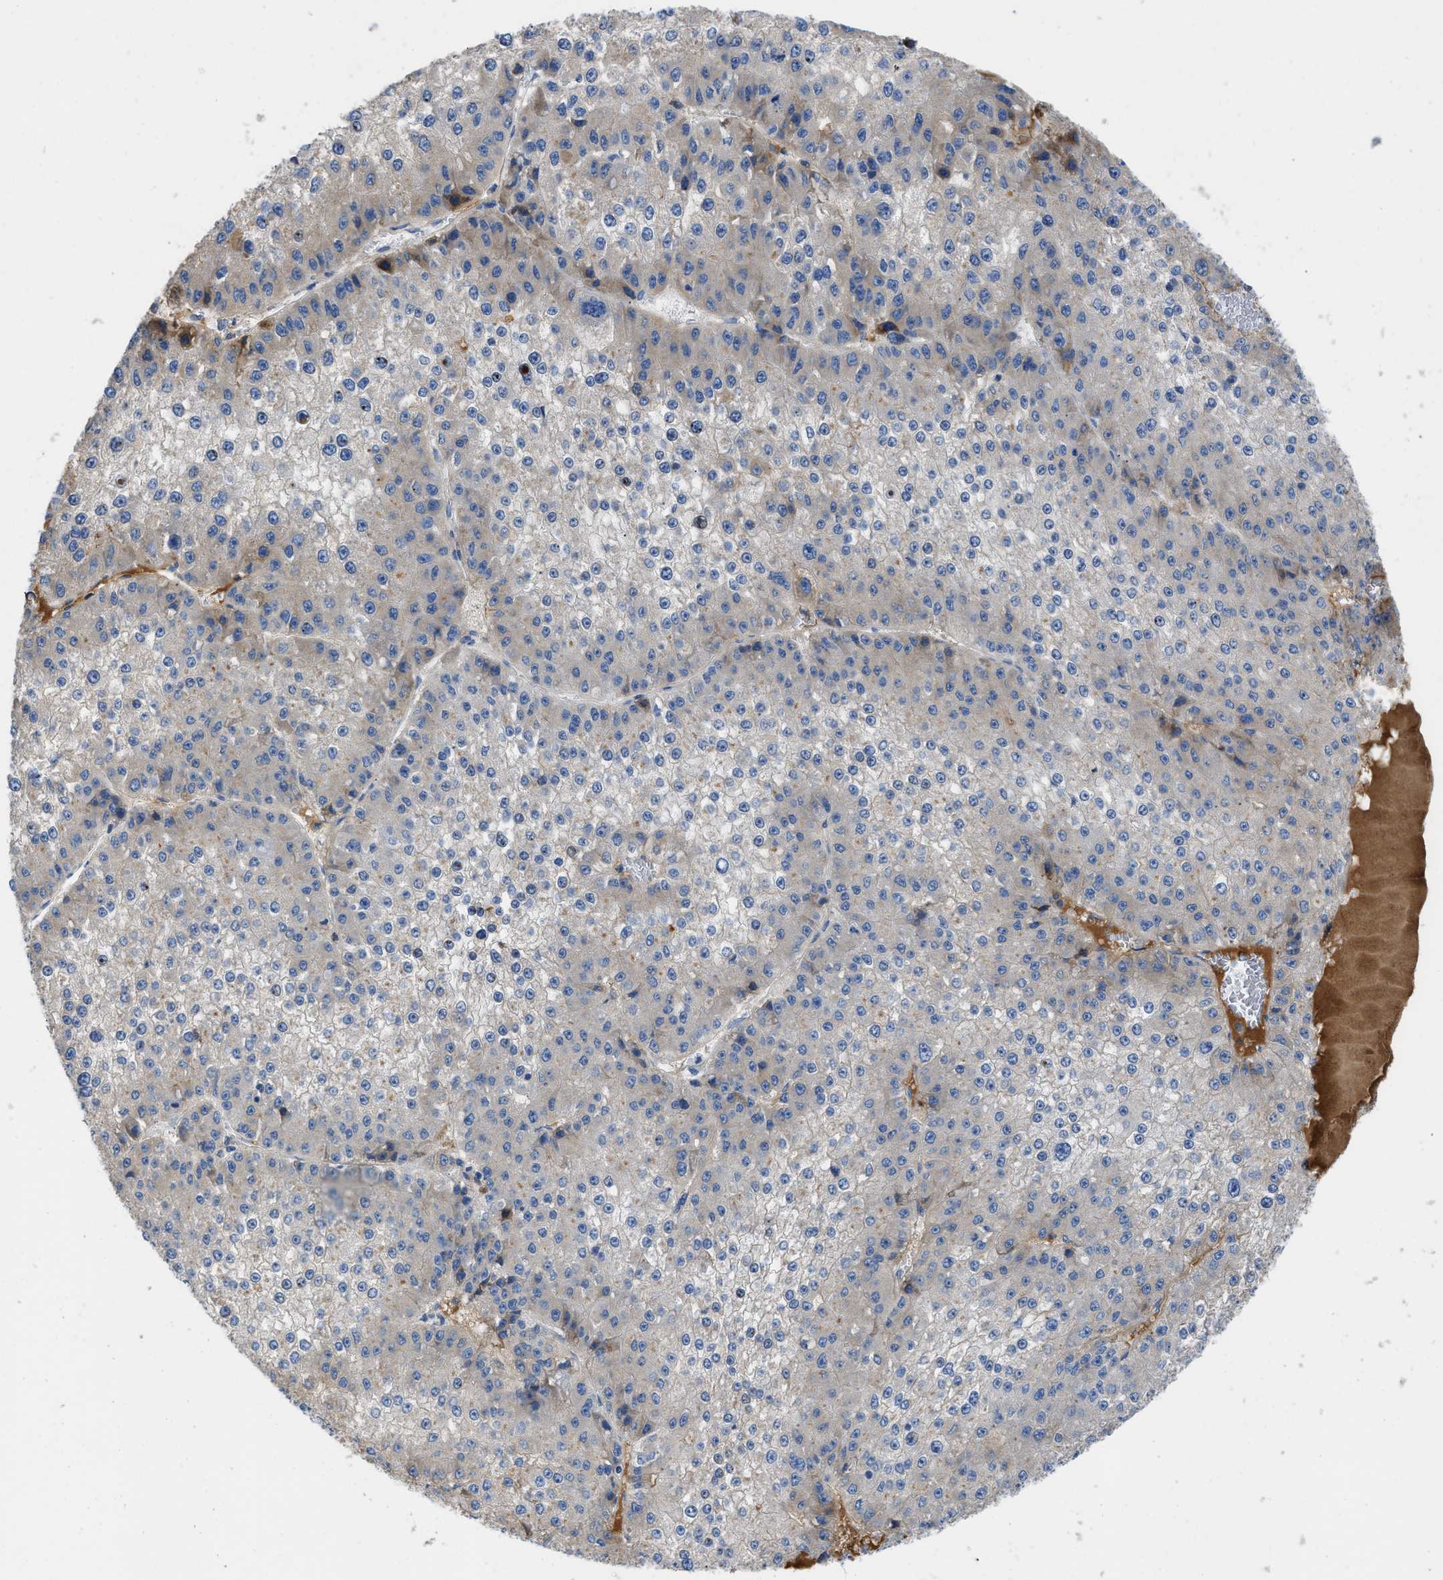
{"staining": {"intensity": "moderate", "quantity": "<25%", "location": "cytoplasmic/membranous"}, "tissue": "liver cancer", "cell_type": "Tumor cells", "image_type": "cancer", "snomed": [{"axis": "morphology", "description": "Carcinoma, Hepatocellular, NOS"}, {"axis": "topography", "description": "Liver"}], "caption": "An image of liver hepatocellular carcinoma stained for a protein exhibits moderate cytoplasmic/membranous brown staining in tumor cells.", "gene": "C1S", "patient": {"sex": "female", "age": 73}}